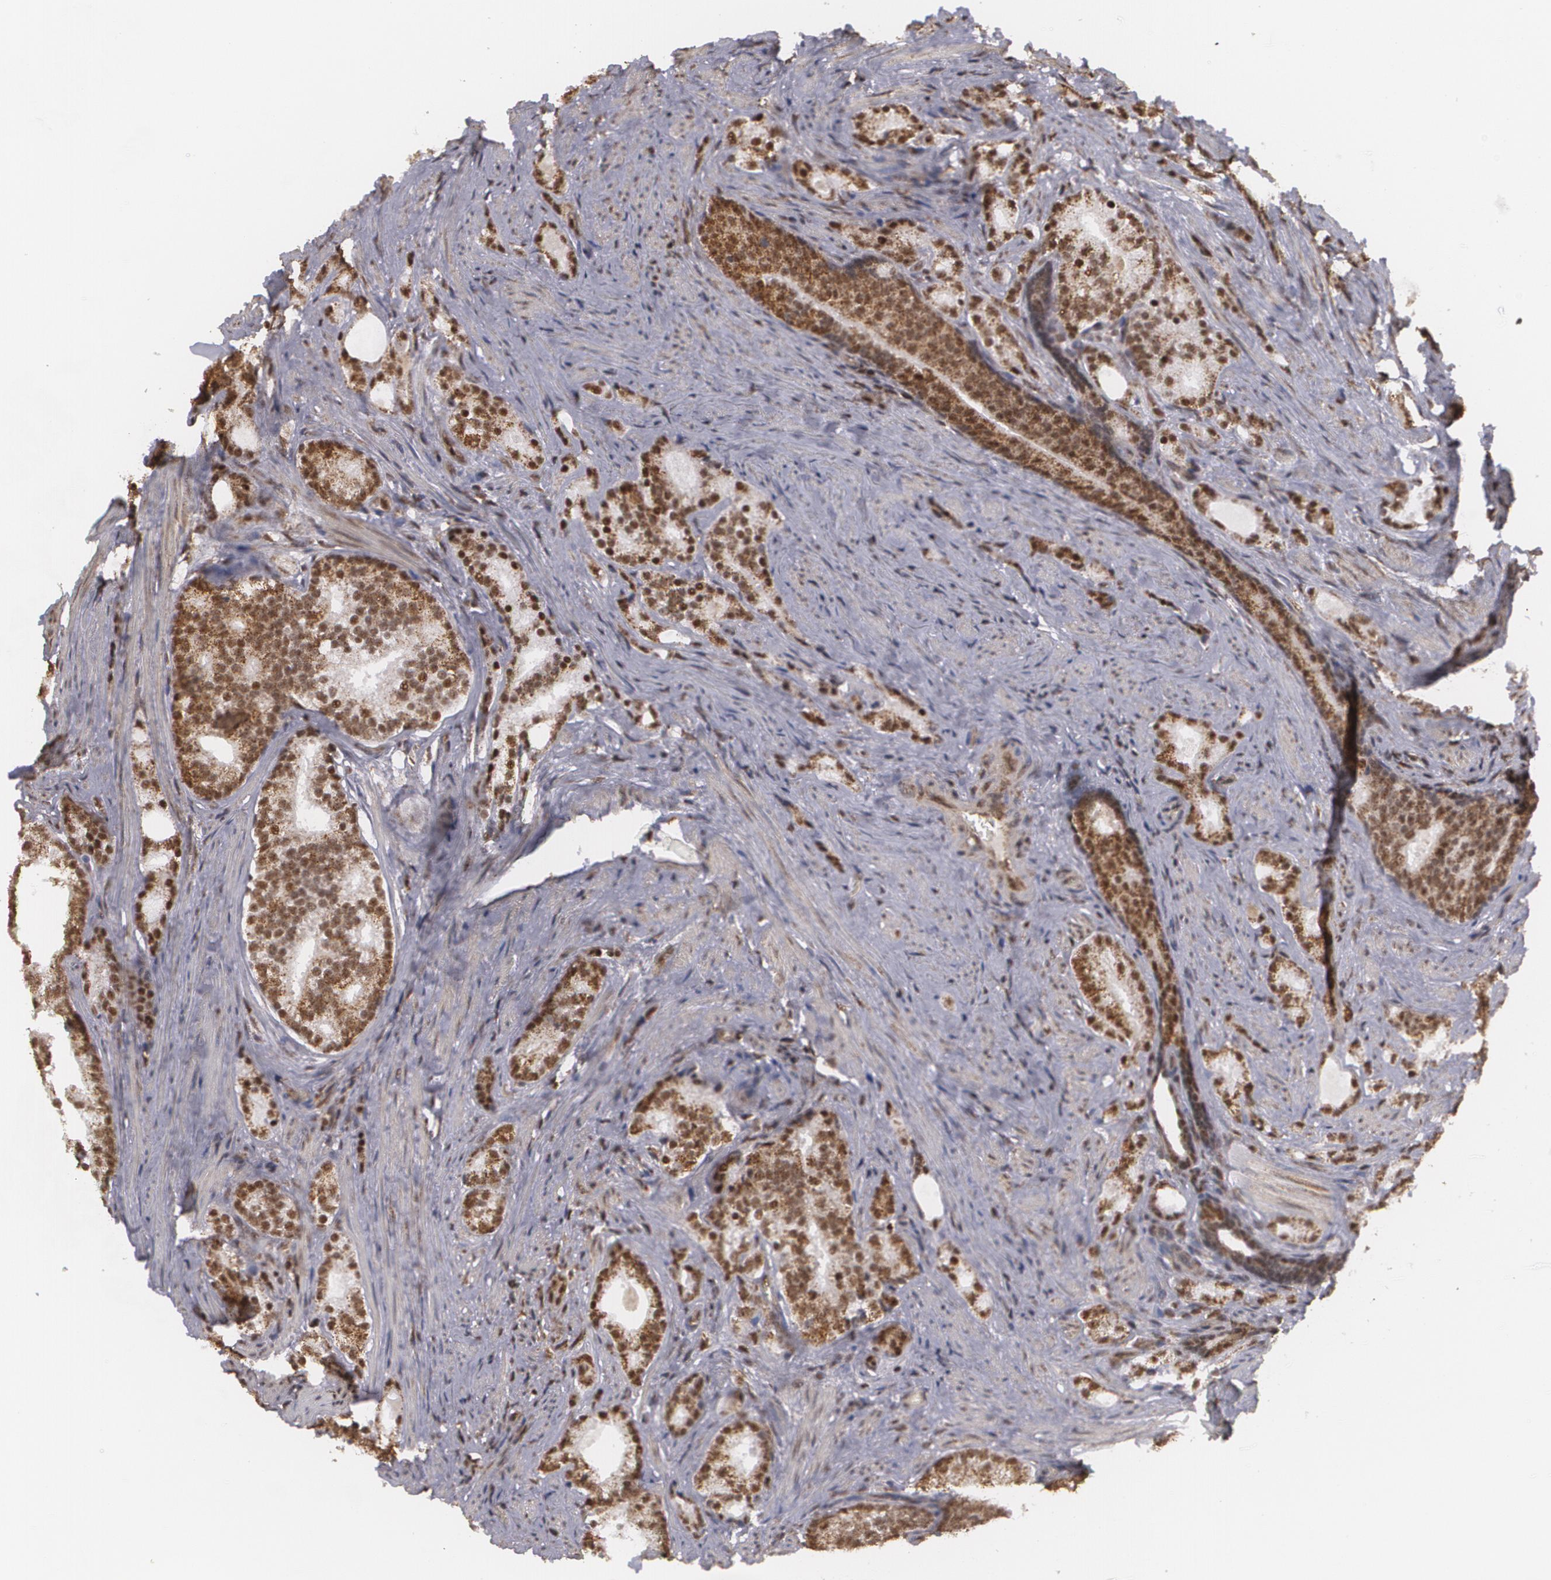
{"staining": {"intensity": "moderate", "quantity": ">75%", "location": "nuclear"}, "tissue": "prostate cancer", "cell_type": "Tumor cells", "image_type": "cancer", "snomed": [{"axis": "morphology", "description": "Adenocarcinoma, Low grade"}, {"axis": "topography", "description": "Prostate"}], "caption": "Brown immunohistochemical staining in human prostate cancer (adenocarcinoma (low-grade)) reveals moderate nuclear staining in approximately >75% of tumor cells.", "gene": "MXD1", "patient": {"sex": "male", "age": 71}}